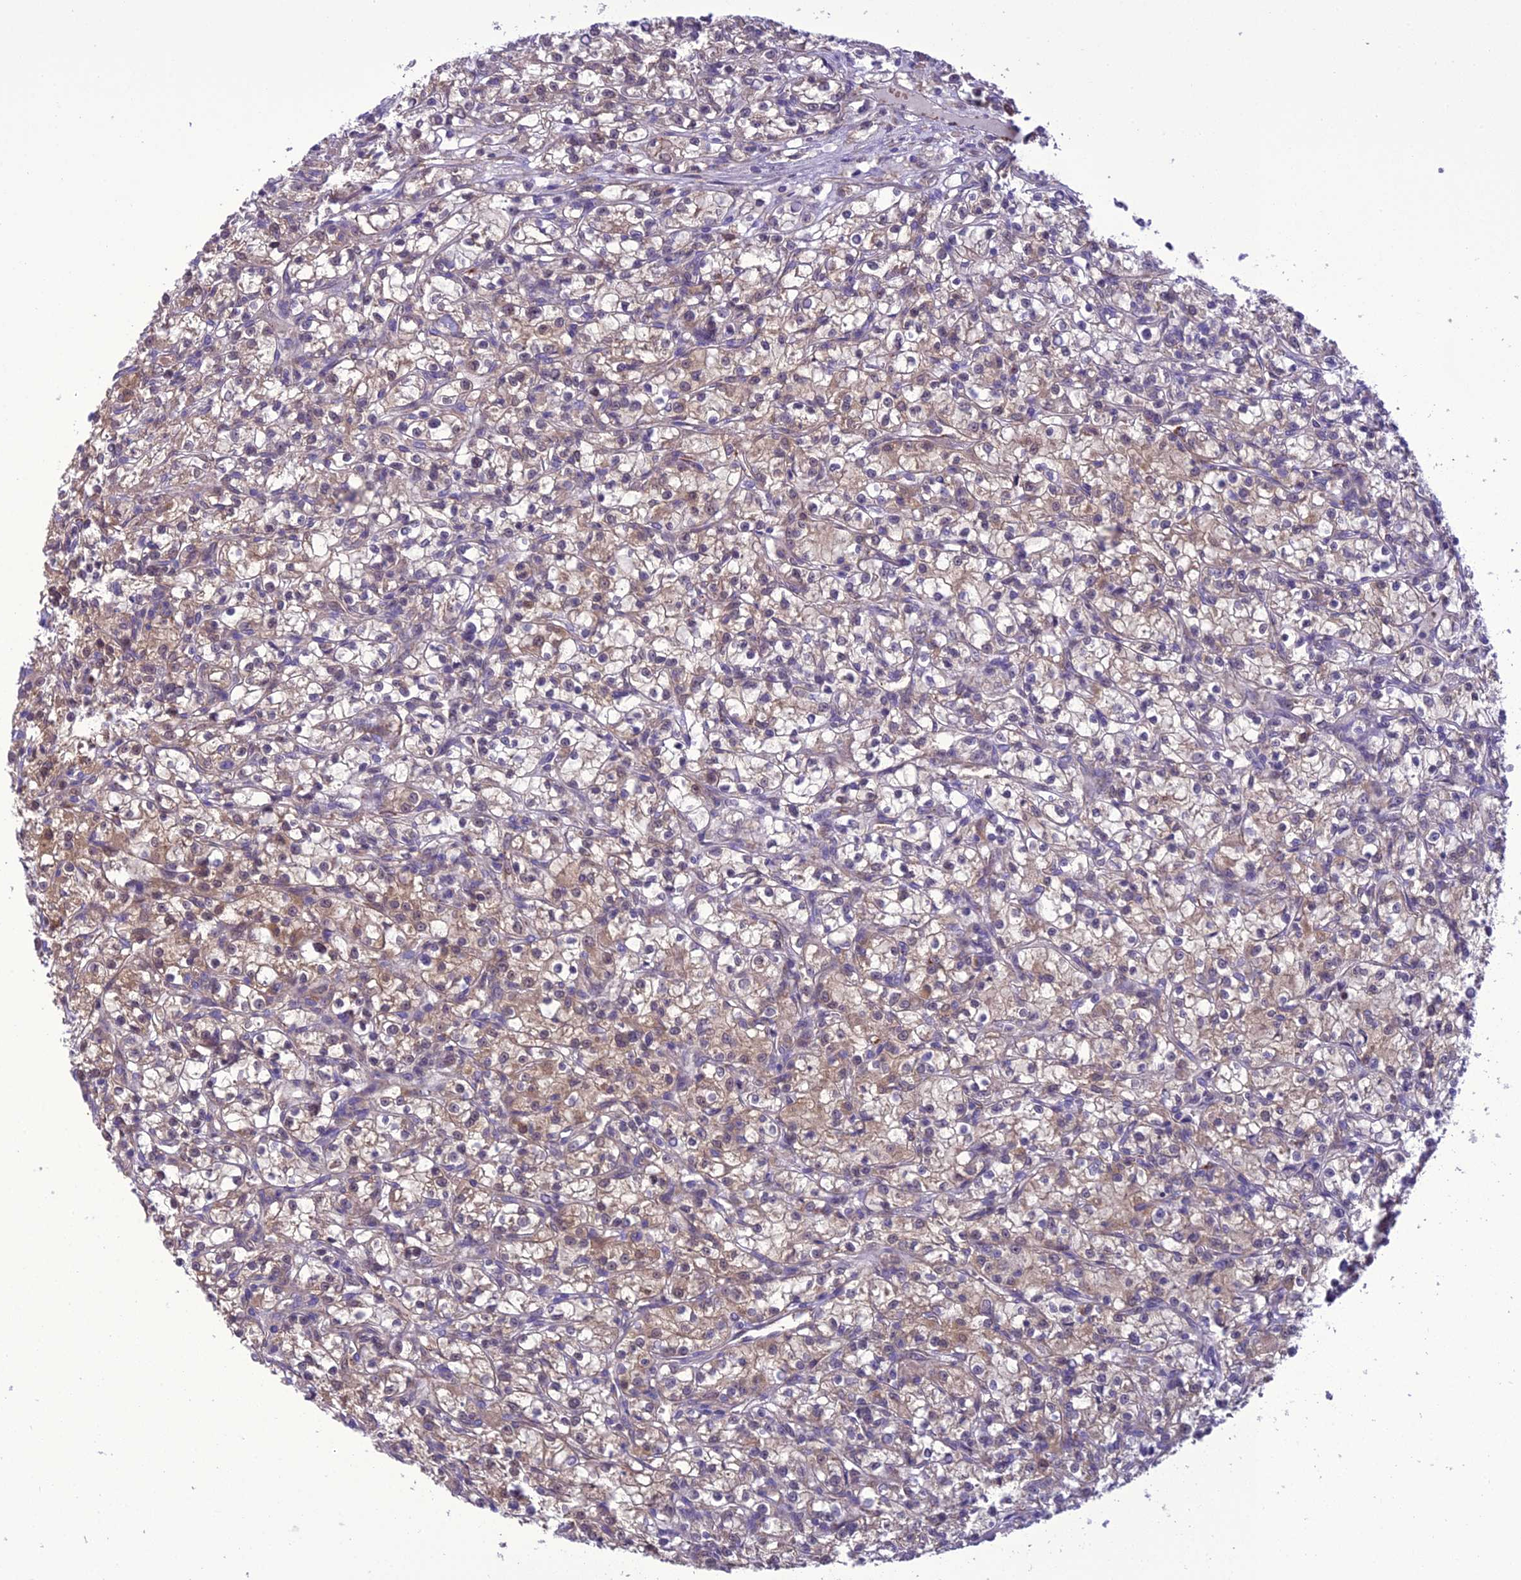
{"staining": {"intensity": "weak", "quantity": "25%-75%", "location": "cytoplasmic/membranous"}, "tissue": "renal cancer", "cell_type": "Tumor cells", "image_type": "cancer", "snomed": [{"axis": "morphology", "description": "Adenocarcinoma, NOS"}, {"axis": "topography", "description": "Kidney"}], "caption": "The histopathology image shows immunohistochemical staining of renal cancer. There is weak cytoplasmic/membranous positivity is seen in about 25%-75% of tumor cells.", "gene": "BORCS6", "patient": {"sex": "female", "age": 59}}